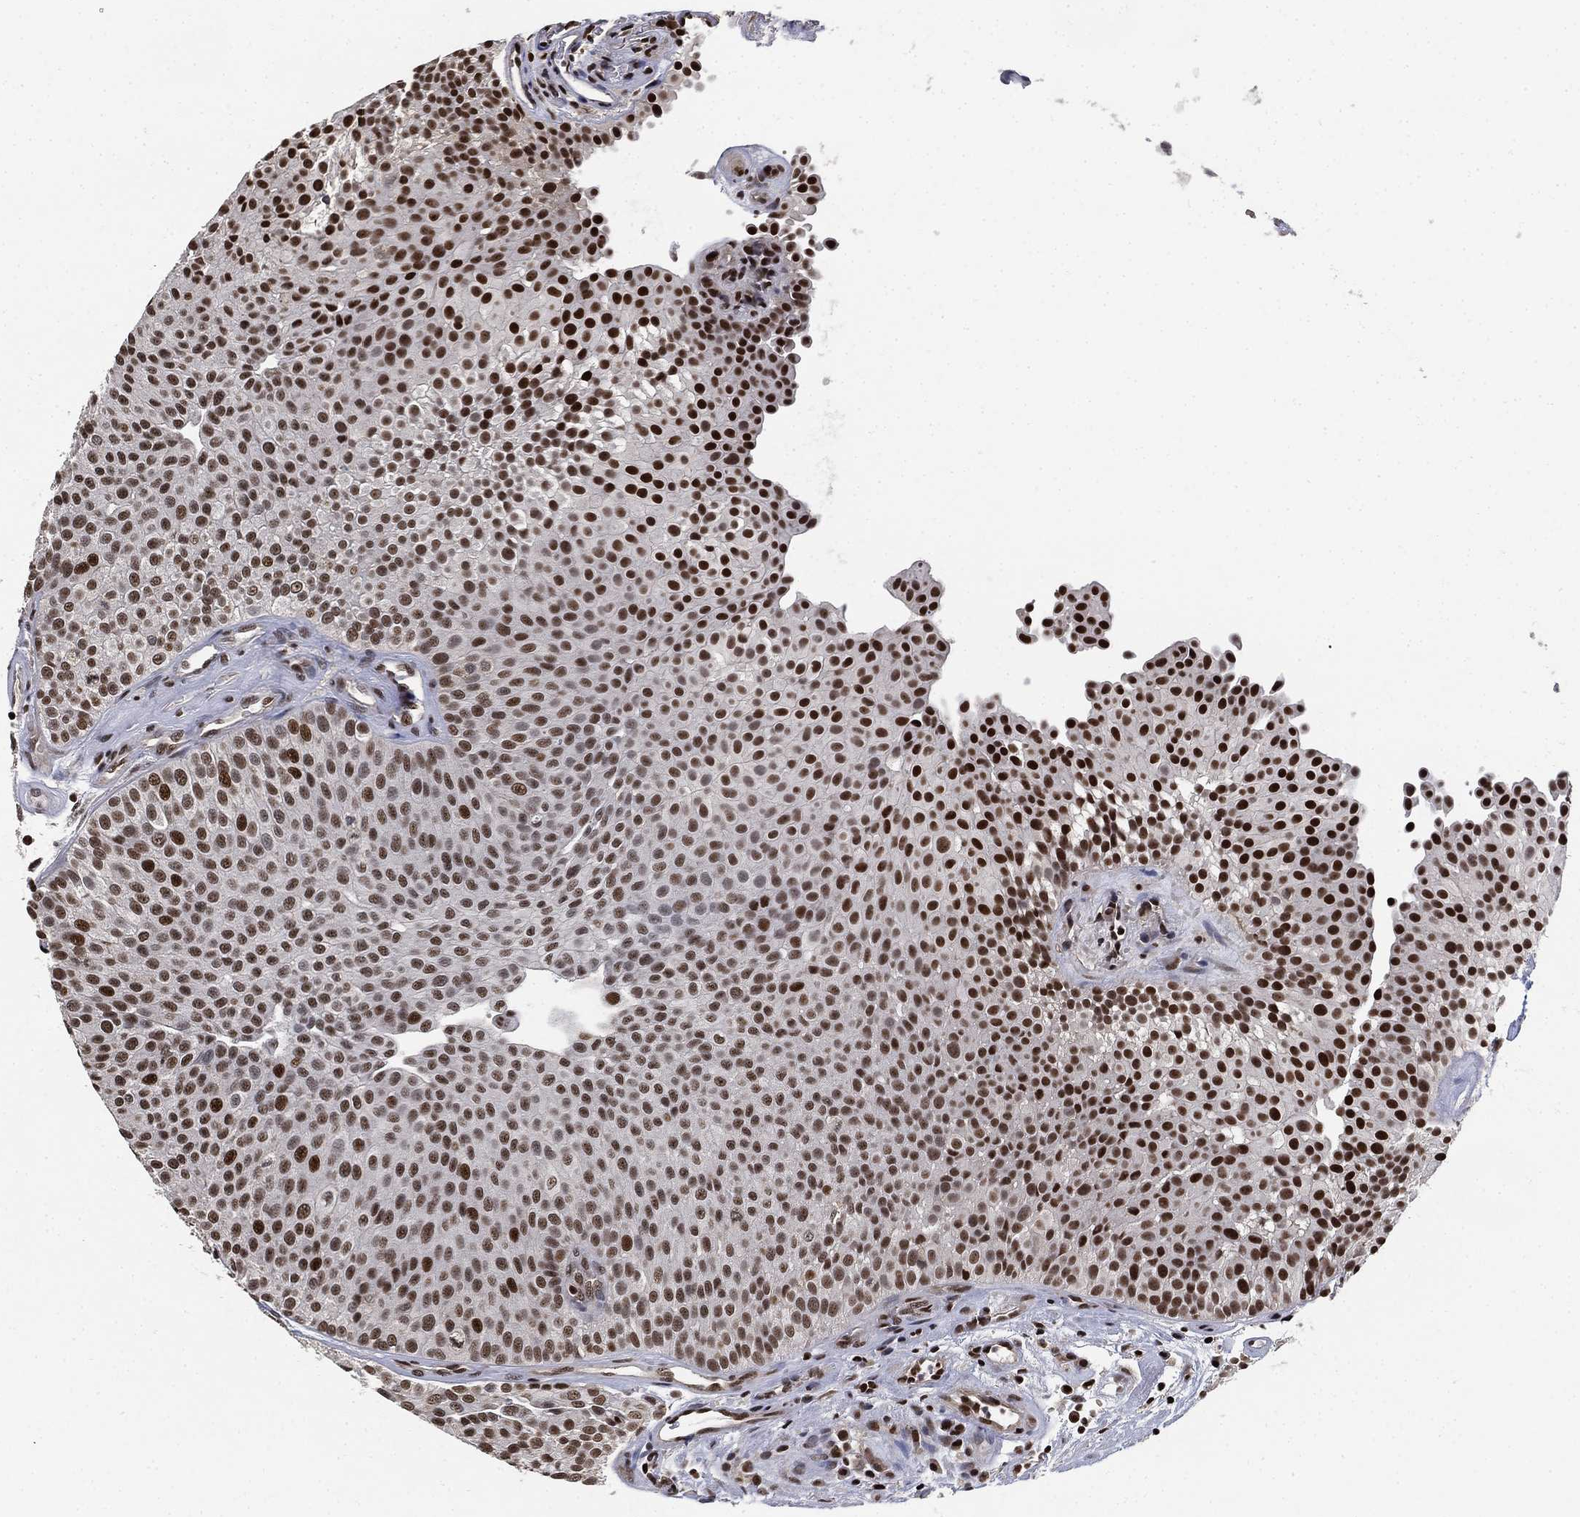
{"staining": {"intensity": "strong", "quantity": ">75%", "location": "nuclear"}, "tissue": "urothelial cancer", "cell_type": "Tumor cells", "image_type": "cancer", "snomed": [{"axis": "morphology", "description": "Urothelial carcinoma, Low grade"}, {"axis": "topography", "description": "Urinary bladder"}], "caption": "A high amount of strong nuclear staining is identified in about >75% of tumor cells in urothelial cancer tissue.", "gene": "ZSCAN30", "patient": {"sex": "female", "age": 87}}